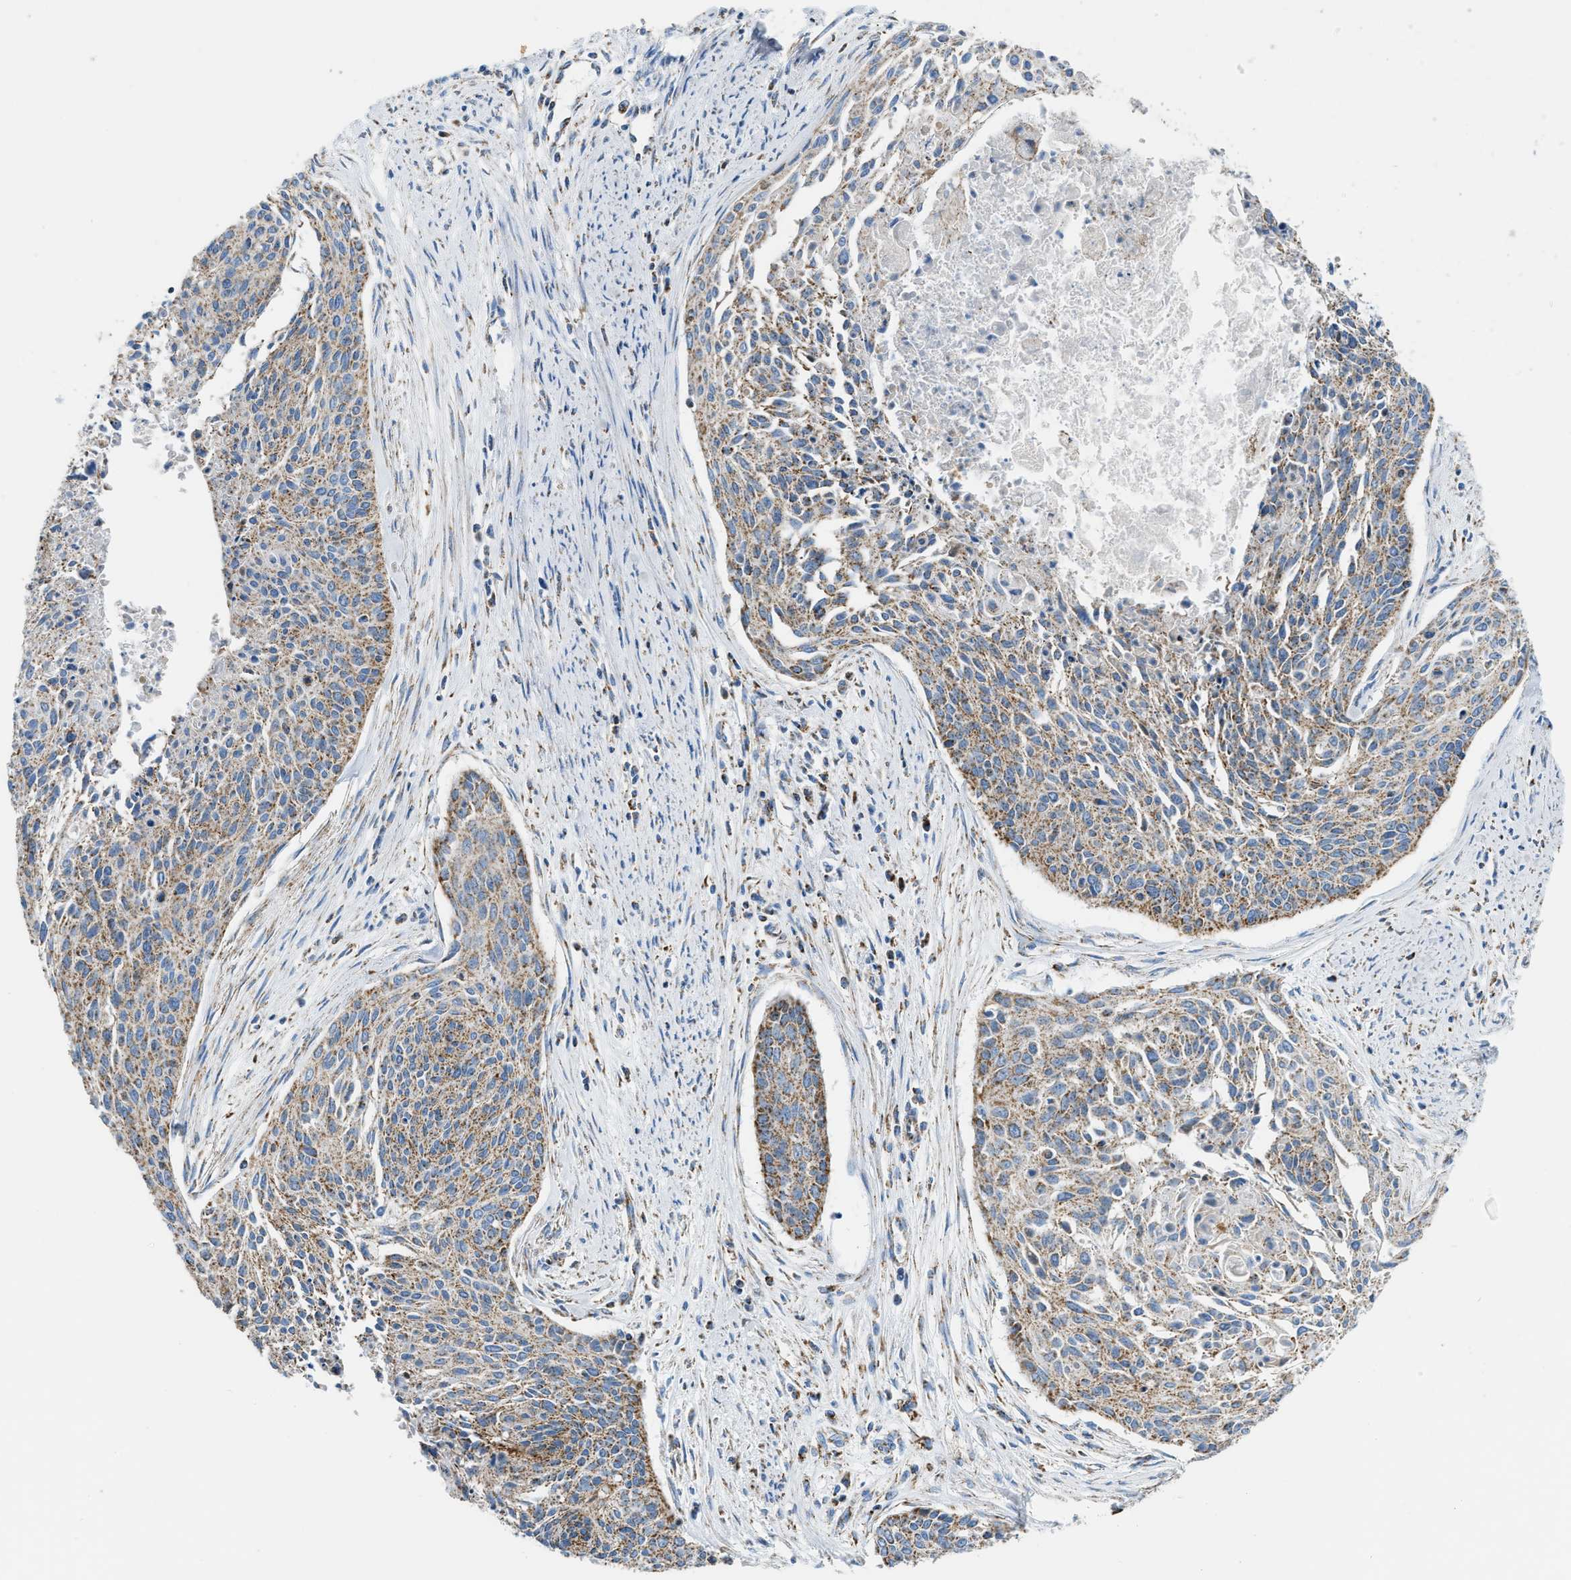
{"staining": {"intensity": "moderate", "quantity": "25%-75%", "location": "cytoplasmic/membranous"}, "tissue": "cervical cancer", "cell_type": "Tumor cells", "image_type": "cancer", "snomed": [{"axis": "morphology", "description": "Squamous cell carcinoma, NOS"}, {"axis": "topography", "description": "Cervix"}], "caption": "Immunohistochemical staining of human cervical cancer (squamous cell carcinoma) exhibits moderate cytoplasmic/membranous protein staining in approximately 25%-75% of tumor cells.", "gene": "ETFB", "patient": {"sex": "female", "age": 55}}